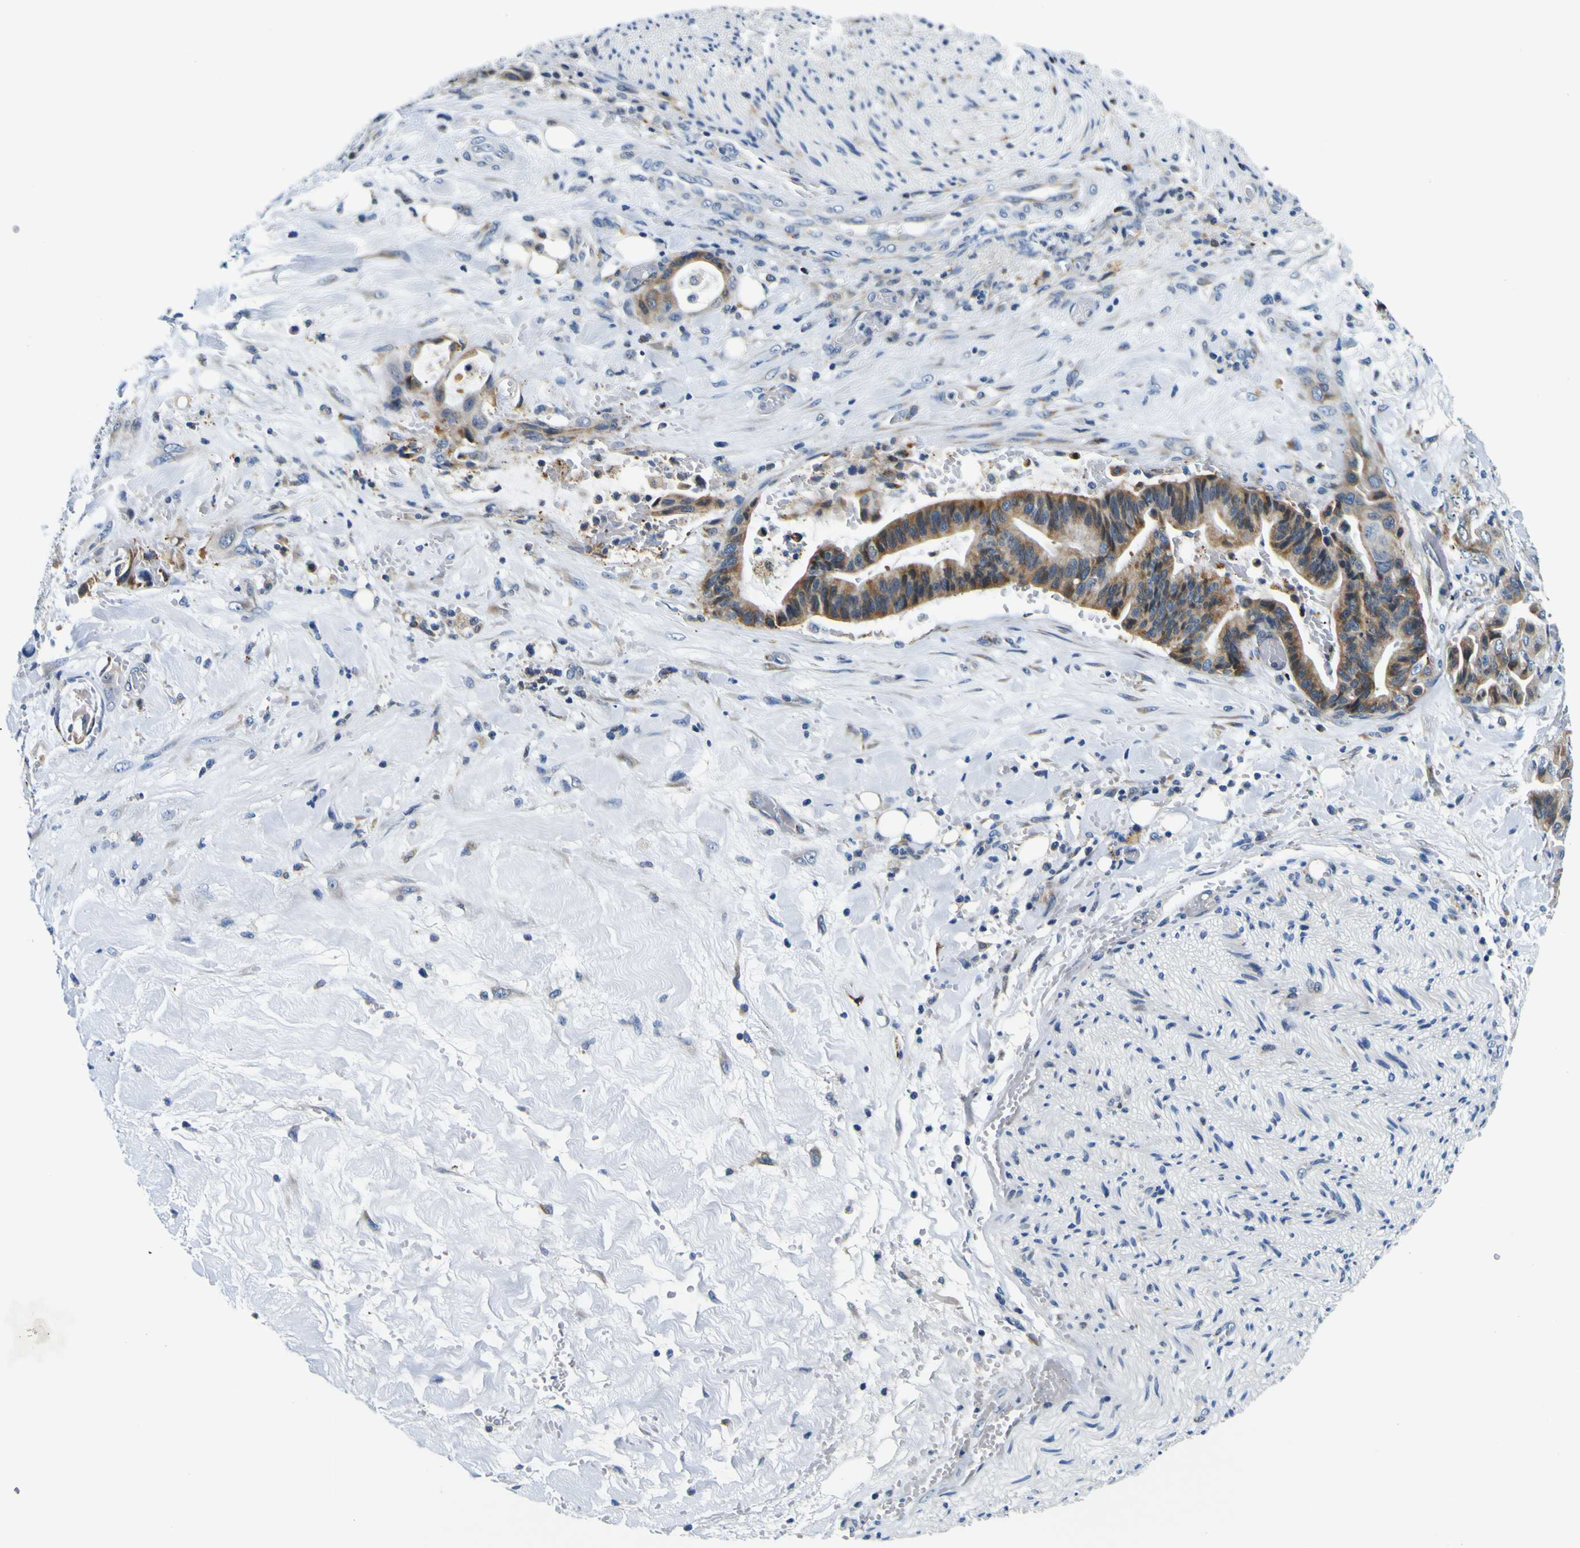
{"staining": {"intensity": "moderate", "quantity": "25%-75%", "location": "cytoplasmic/membranous"}, "tissue": "liver cancer", "cell_type": "Tumor cells", "image_type": "cancer", "snomed": [{"axis": "morphology", "description": "Cholangiocarcinoma"}, {"axis": "topography", "description": "Liver"}], "caption": "A micrograph of cholangiocarcinoma (liver) stained for a protein demonstrates moderate cytoplasmic/membranous brown staining in tumor cells.", "gene": "NLRP3", "patient": {"sex": "female", "age": 61}}